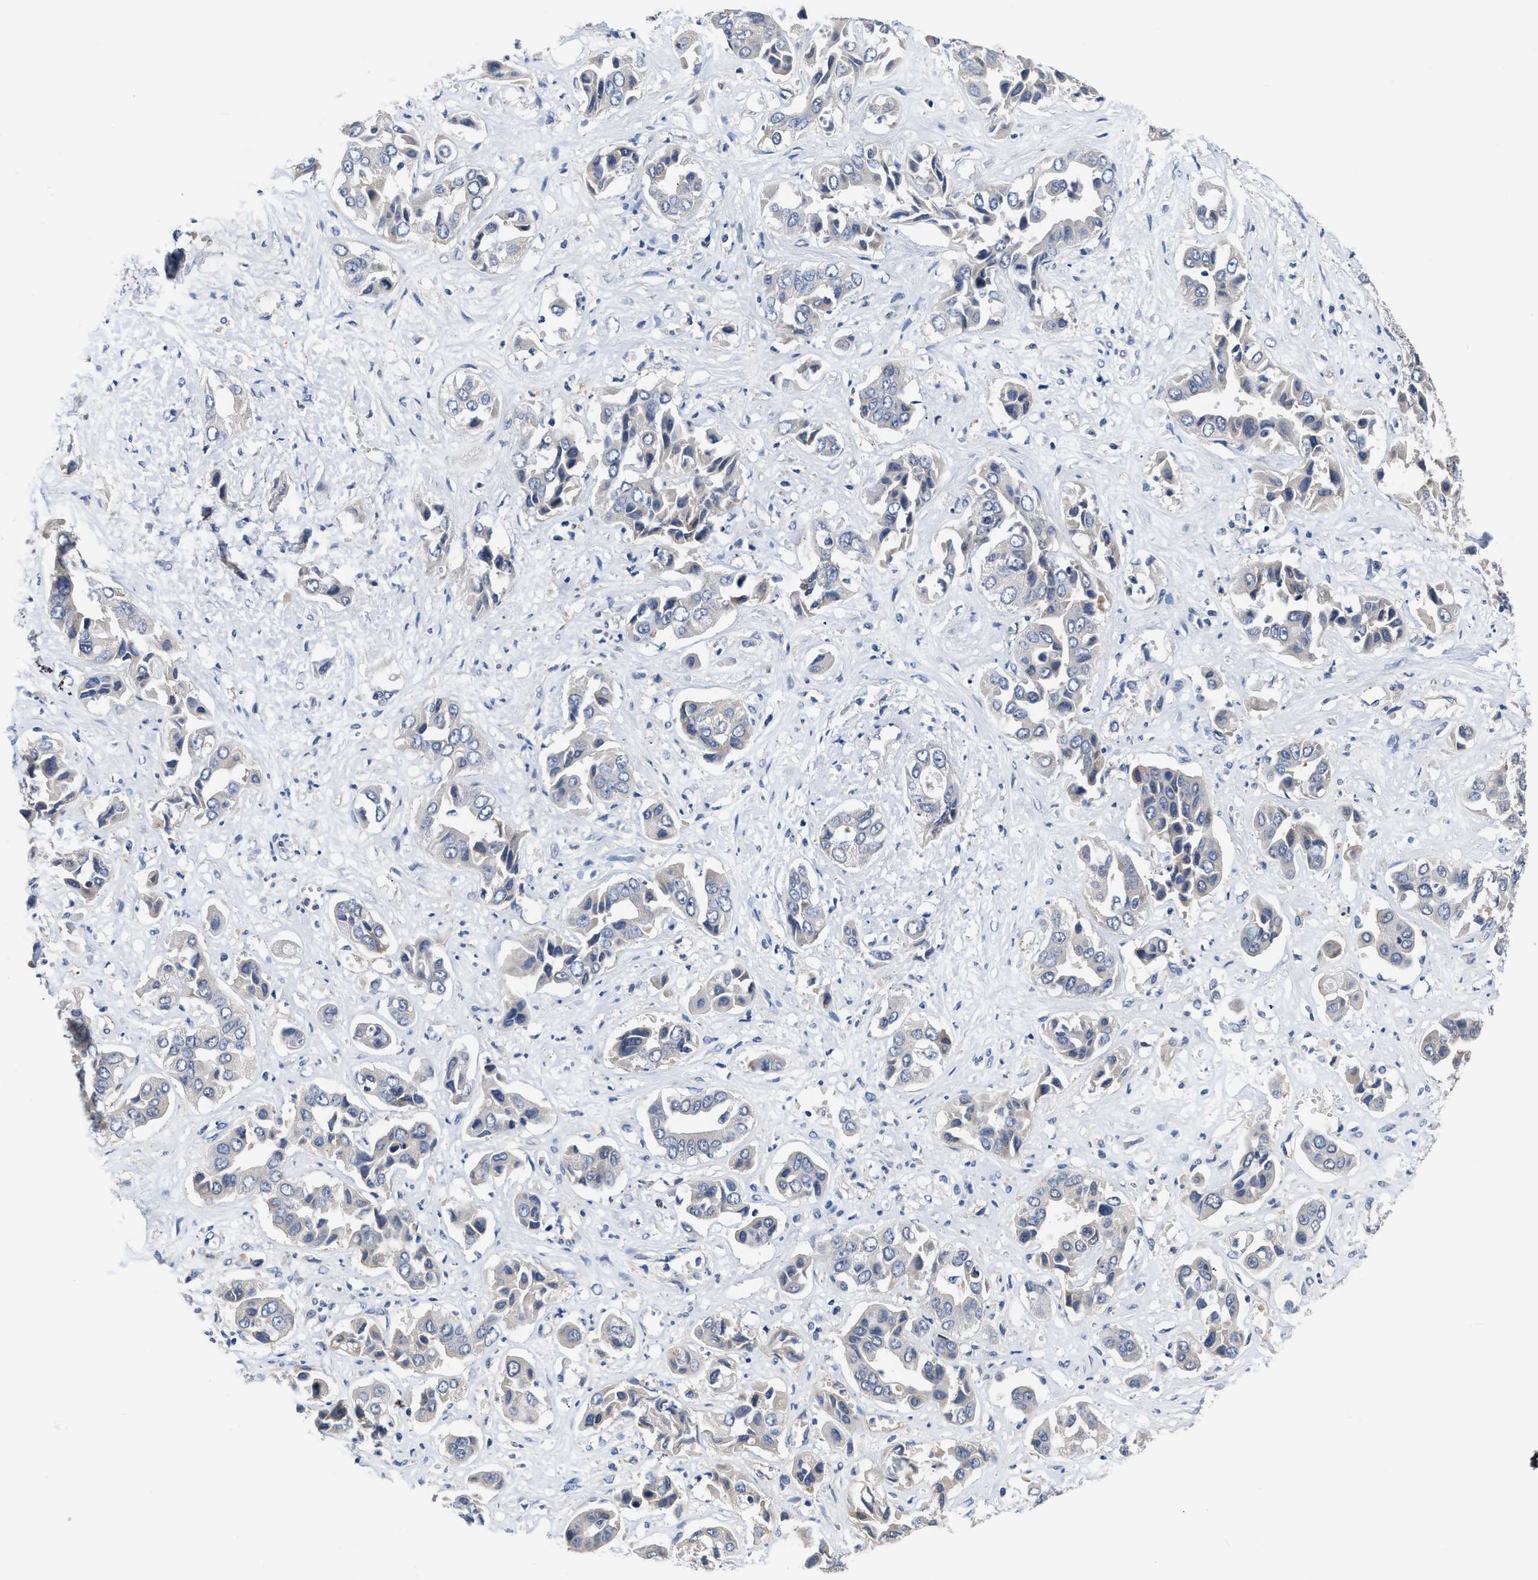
{"staining": {"intensity": "negative", "quantity": "none", "location": "none"}, "tissue": "liver cancer", "cell_type": "Tumor cells", "image_type": "cancer", "snomed": [{"axis": "morphology", "description": "Cholangiocarcinoma"}, {"axis": "topography", "description": "Liver"}], "caption": "The IHC photomicrograph has no significant staining in tumor cells of liver cholangiocarcinoma tissue.", "gene": "C22orf42", "patient": {"sex": "female", "age": 52}}